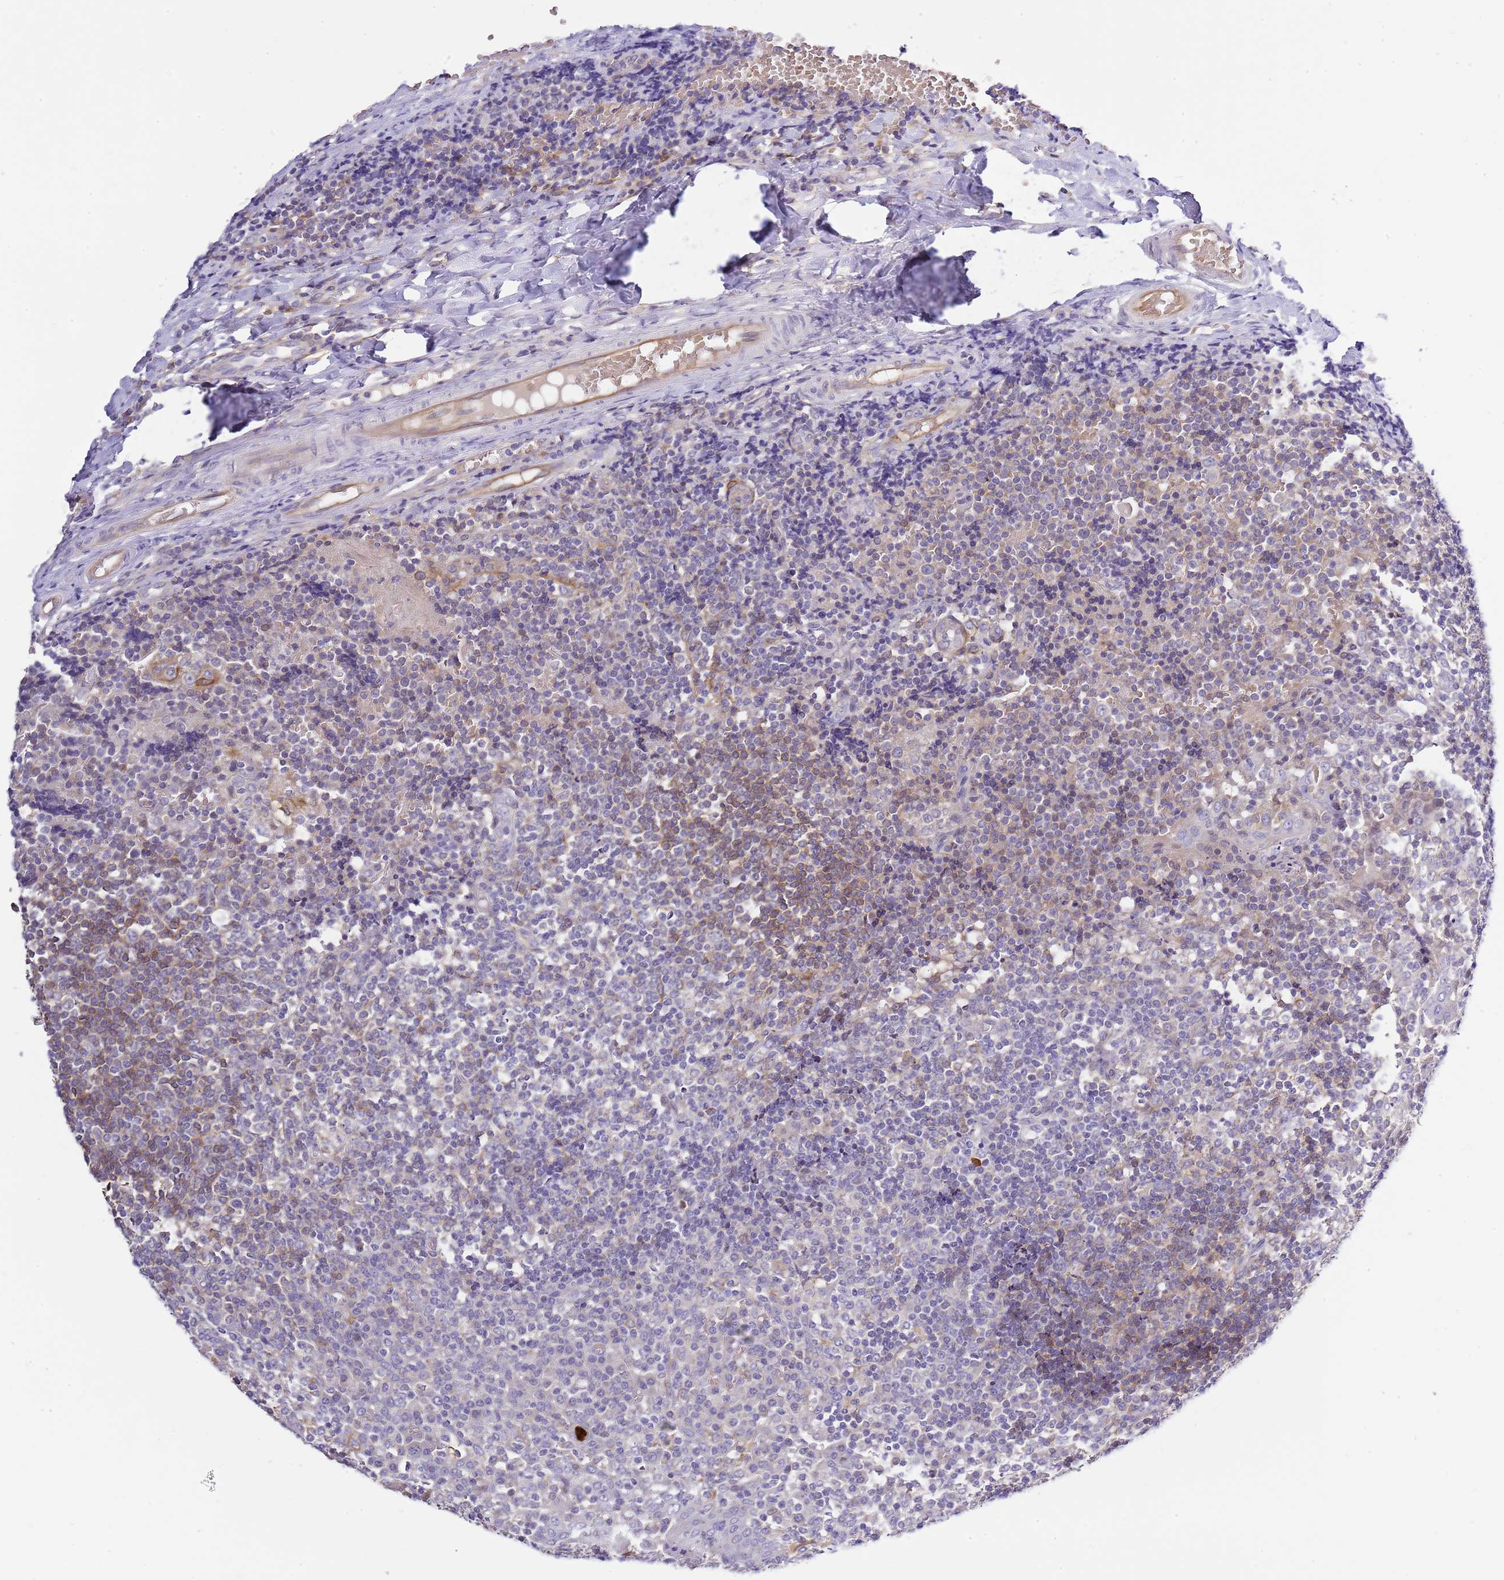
{"staining": {"intensity": "negative", "quantity": "none", "location": "none"}, "tissue": "tonsil", "cell_type": "Germinal center cells", "image_type": "normal", "snomed": [{"axis": "morphology", "description": "Normal tissue, NOS"}, {"axis": "topography", "description": "Tonsil"}], "caption": "Tonsil was stained to show a protein in brown. There is no significant positivity in germinal center cells. (Stains: DAB immunohistochemistry (IHC) with hematoxylin counter stain, Microscopy: brightfield microscopy at high magnification).", "gene": "RFK", "patient": {"sex": "female", "age": 19}}